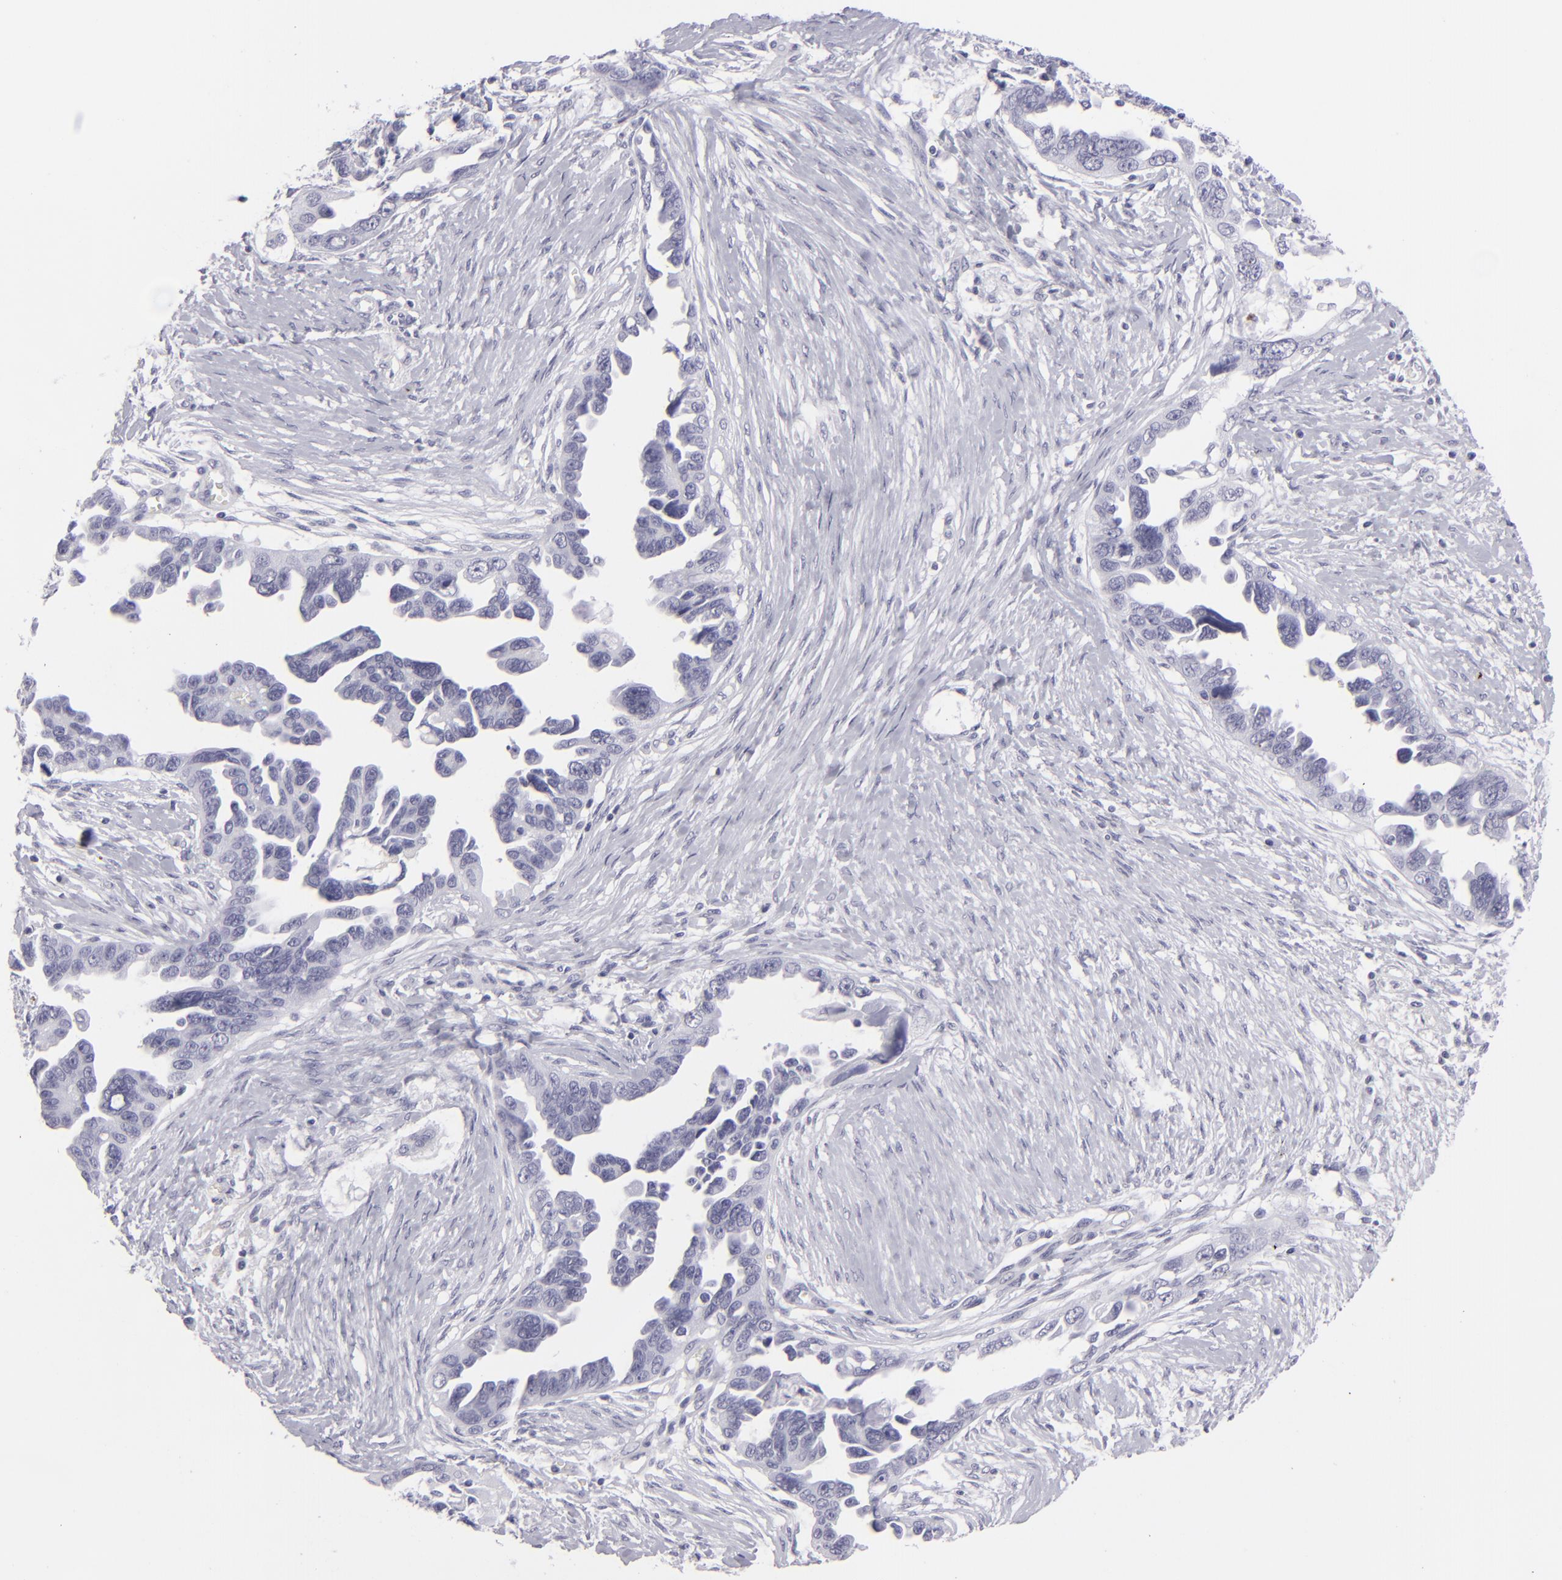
{"staining": {"intensity": "negative", "quantity": "none", "location": "none"}, "tissue": "ovarian cancer", "cell_type": "Tumor cells", "image_type": "cancer", "snomed": [{"axis": "morphology", "description": "Cystadenocarcinoma, serous, NOS"}, {"axis": "topography", "description": "Ovary"}], "caption": "There is no significant staining in tumor cells of ovarian cancer.", "gene": "KRT1", "patient": {"sex": "female", "age": 63}}